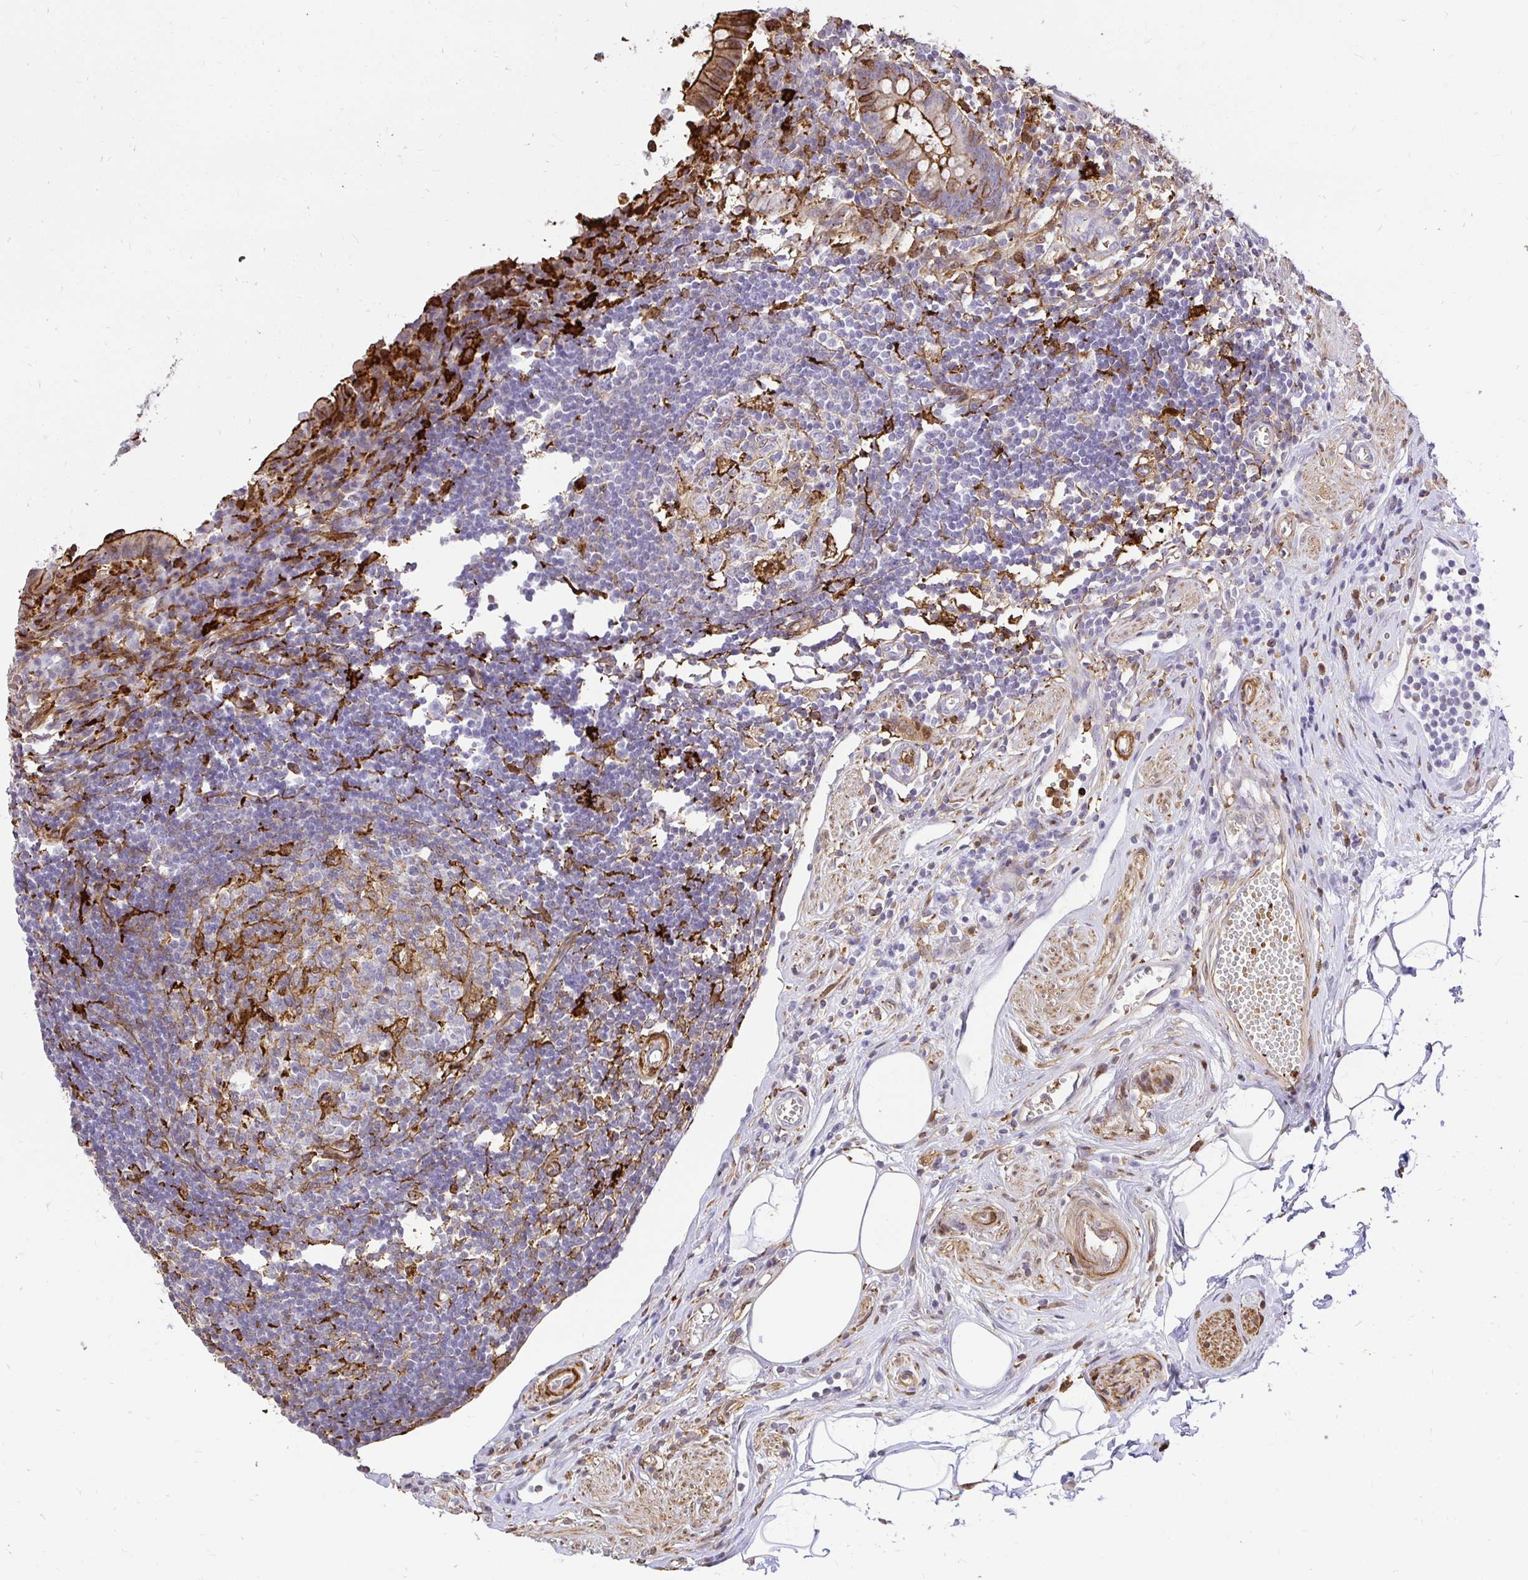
{"staining": {"intensity": "moderate", "quantity": ">75%", "location": "cytoplasmic/membranous"}, "tissue": "appendix", "cell_type": "Glandular cells", "image_type": "normal", "snomed": [{"axis": "morphology", "description": "Normal tissue, NOS"}, {"axis": "topography", "description": "Appendix"}], "caption": "Benign appendix was stained to show a protein in brown. There is medium levels of moderate cytoplasmic/membranous expression in approximately >75% of glandular cells. (DAB (3,3'-diaminobenzidine) IHC, brown staining for protein, blue staining for nuclei).", "gene": "GSN", "patient": {"sex": "female", "age": 56}}